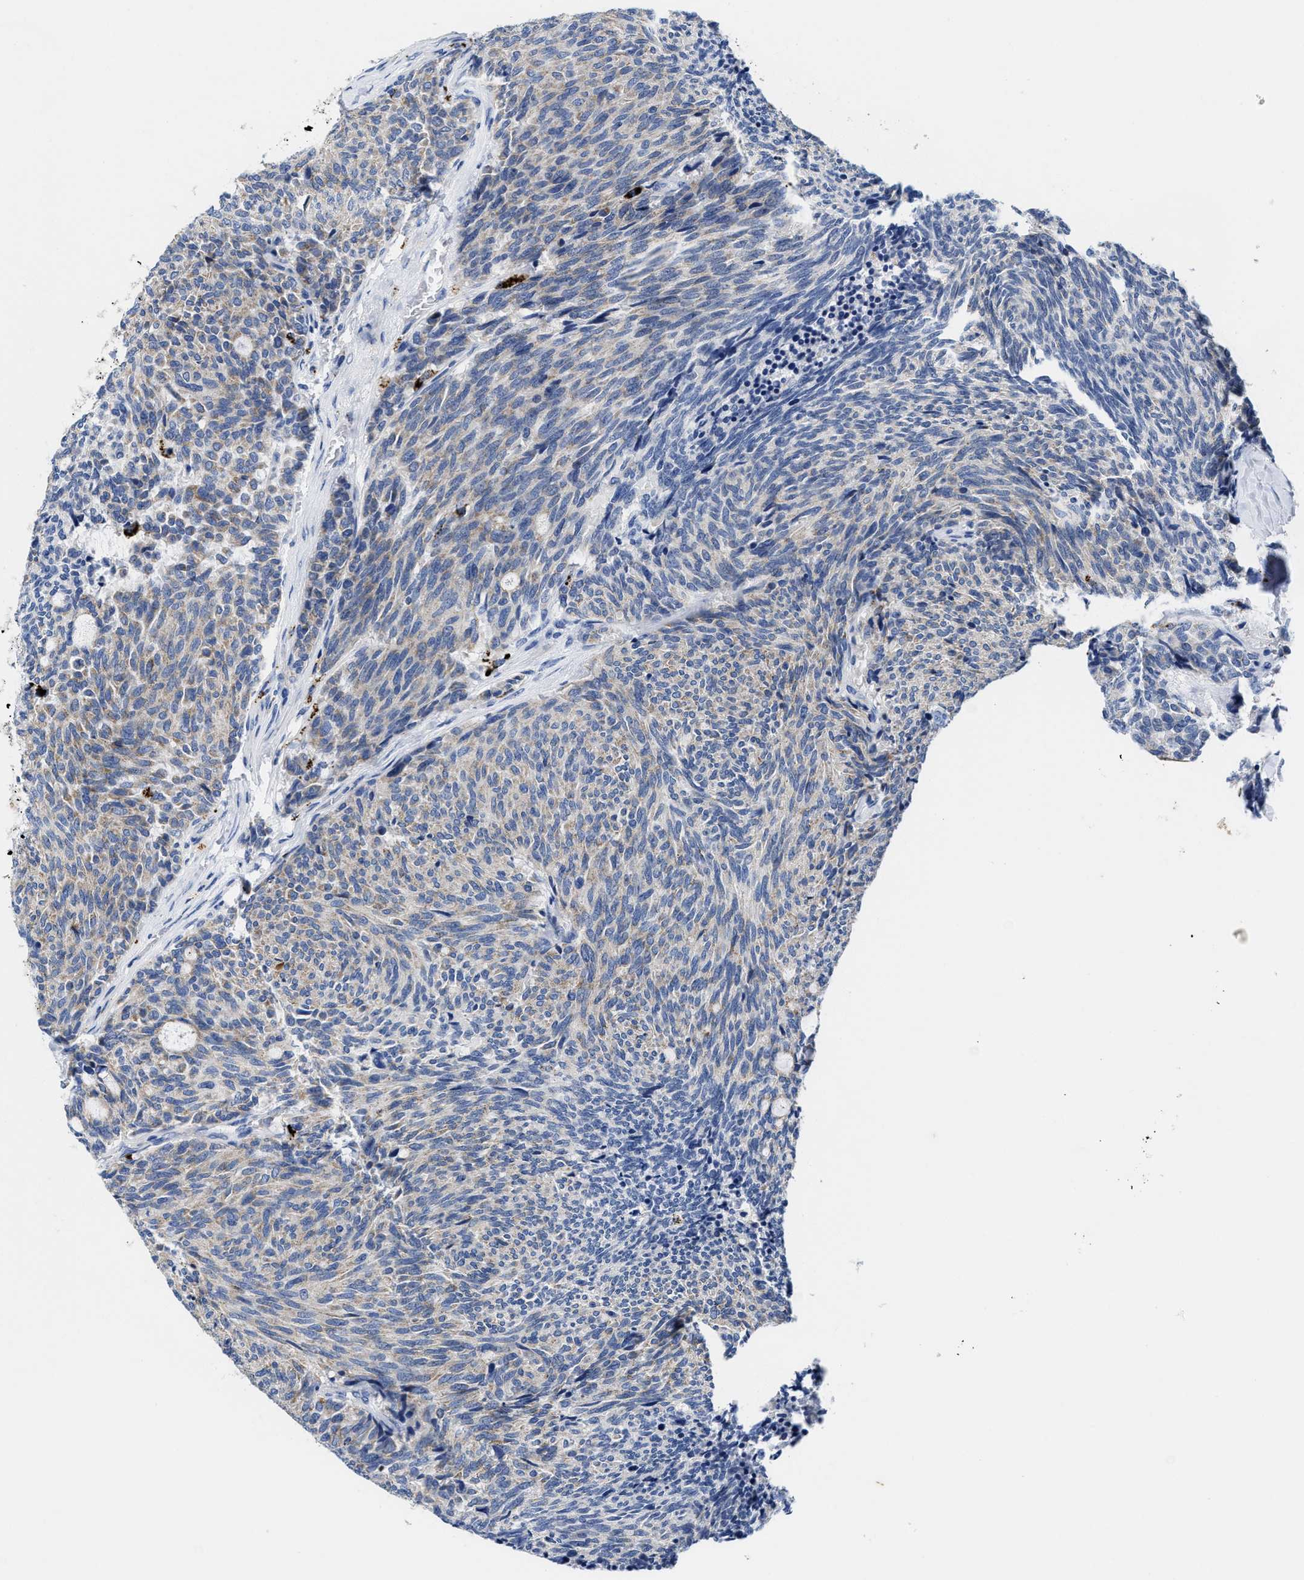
{"staining": {"intensity": "weak", "quantity": "25%-75%", "location": "cytoplasmic/membranous"}, "tissue": "carcinoid", "cell_type": "Tumor cells", "image_type": "cancer", "snomed": [{"axis": "morphology", "description": "Carcinoid, malignant, NOS"}, {"axis": "topography", "description": "Pancreas"}], "caption": "An immunohistochemistry image of neoplastic tissue is shown. Protein staining in brown labels weak cytoplasmic/membranous positivity in malignant carcinoid within tumor cells.", "gene": "TBRG4", "patient": {"sex": "female", "age": 54}}